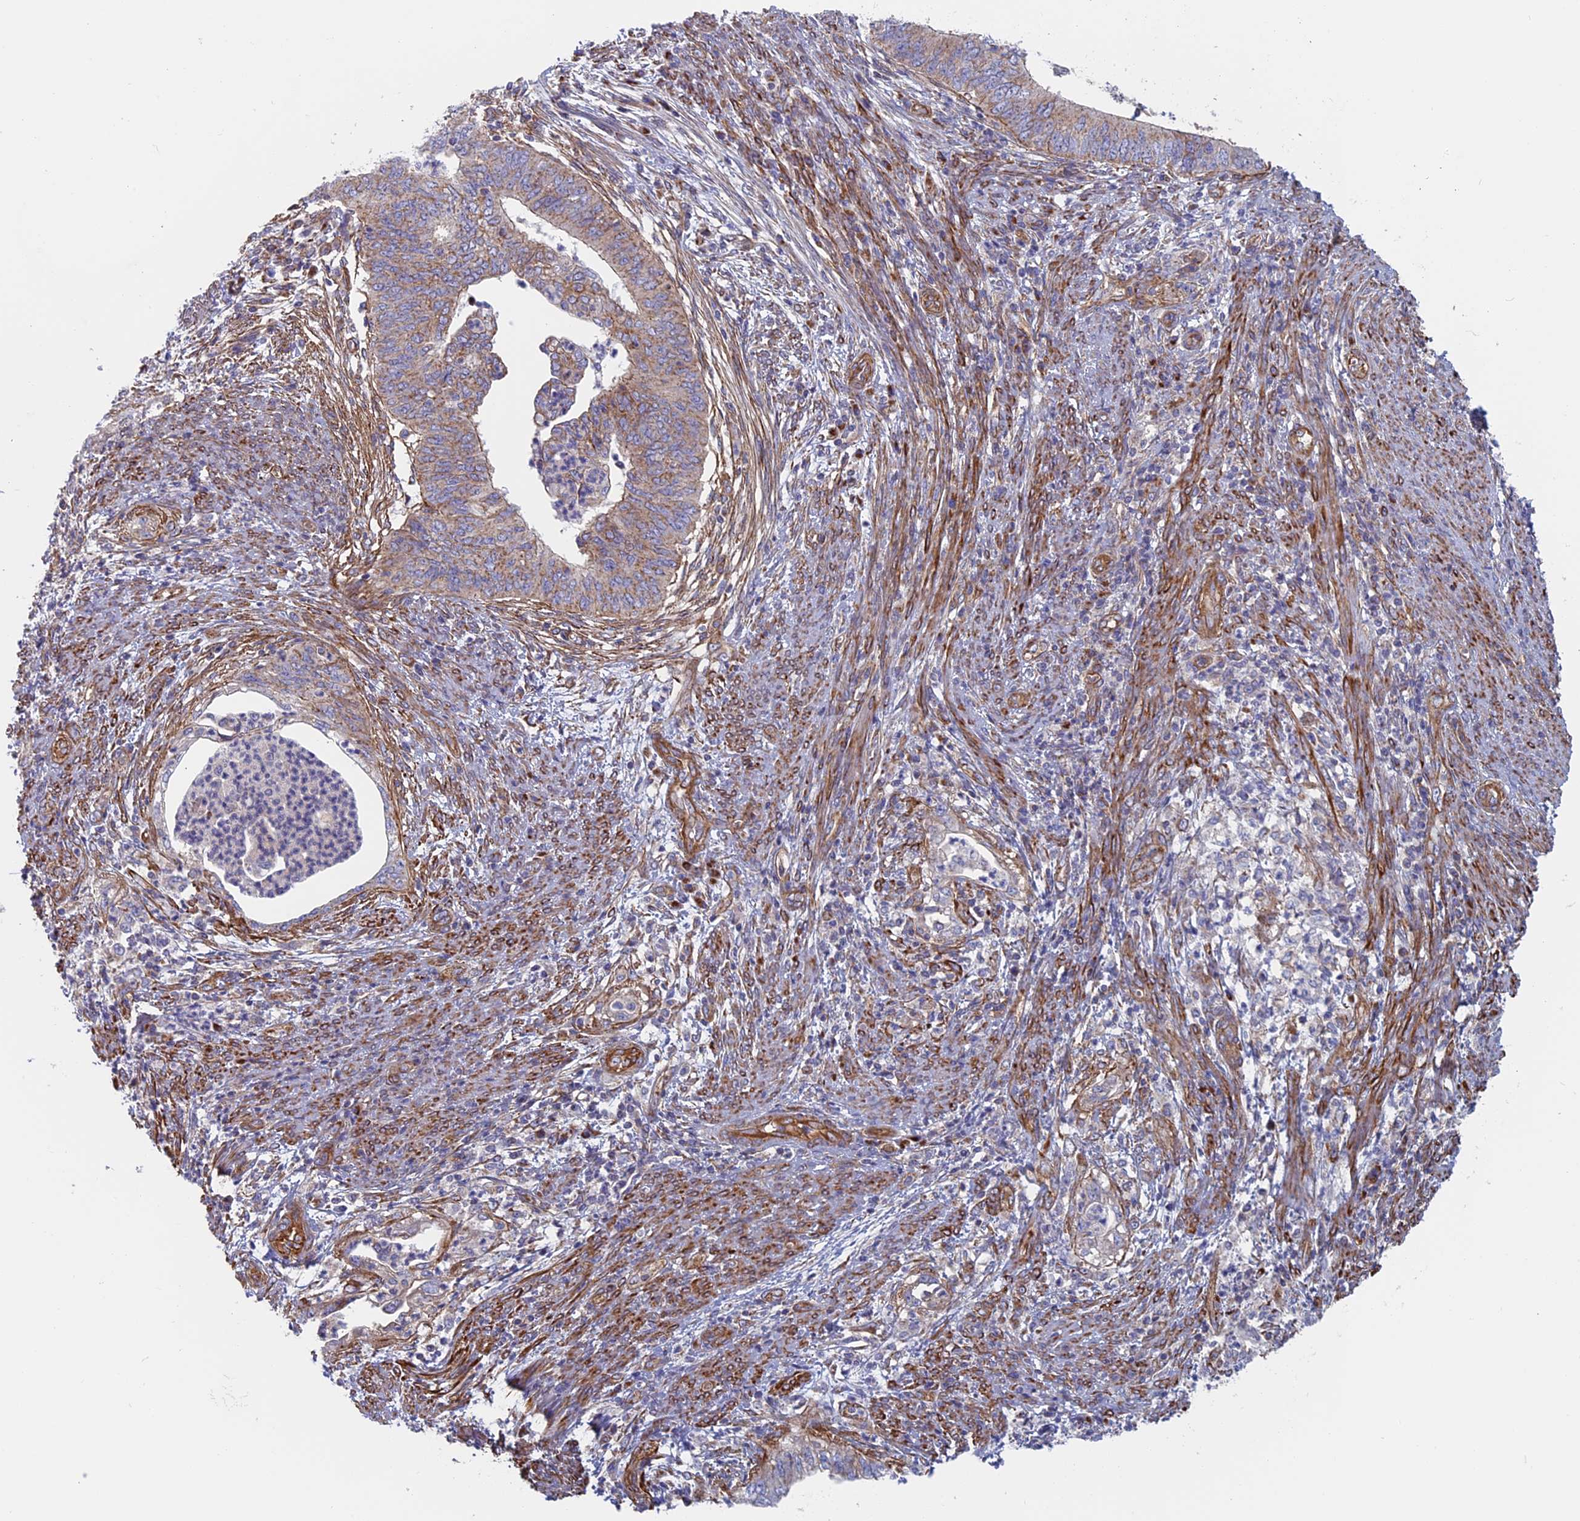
{"staining": {"intensity": "weak", "quantity": "<25%", "location": "cytoplasmic/membranous"}, "tissue": "endometrial cancer", "cell_type": "Tumor cells", "image_type": "cancer", "snomed": [{"axis": "morphology", "description": "Adenocarcinoma, NOS"}, {"axis": "topography", "description": "Endometrium"}], "caption": "The photomicrograph shows no significant positivity in tumor cells of endometrial cancer (adenocarcinoma).", "gene": "DDA1", "patient": {"sex": "female", "age": 68}}